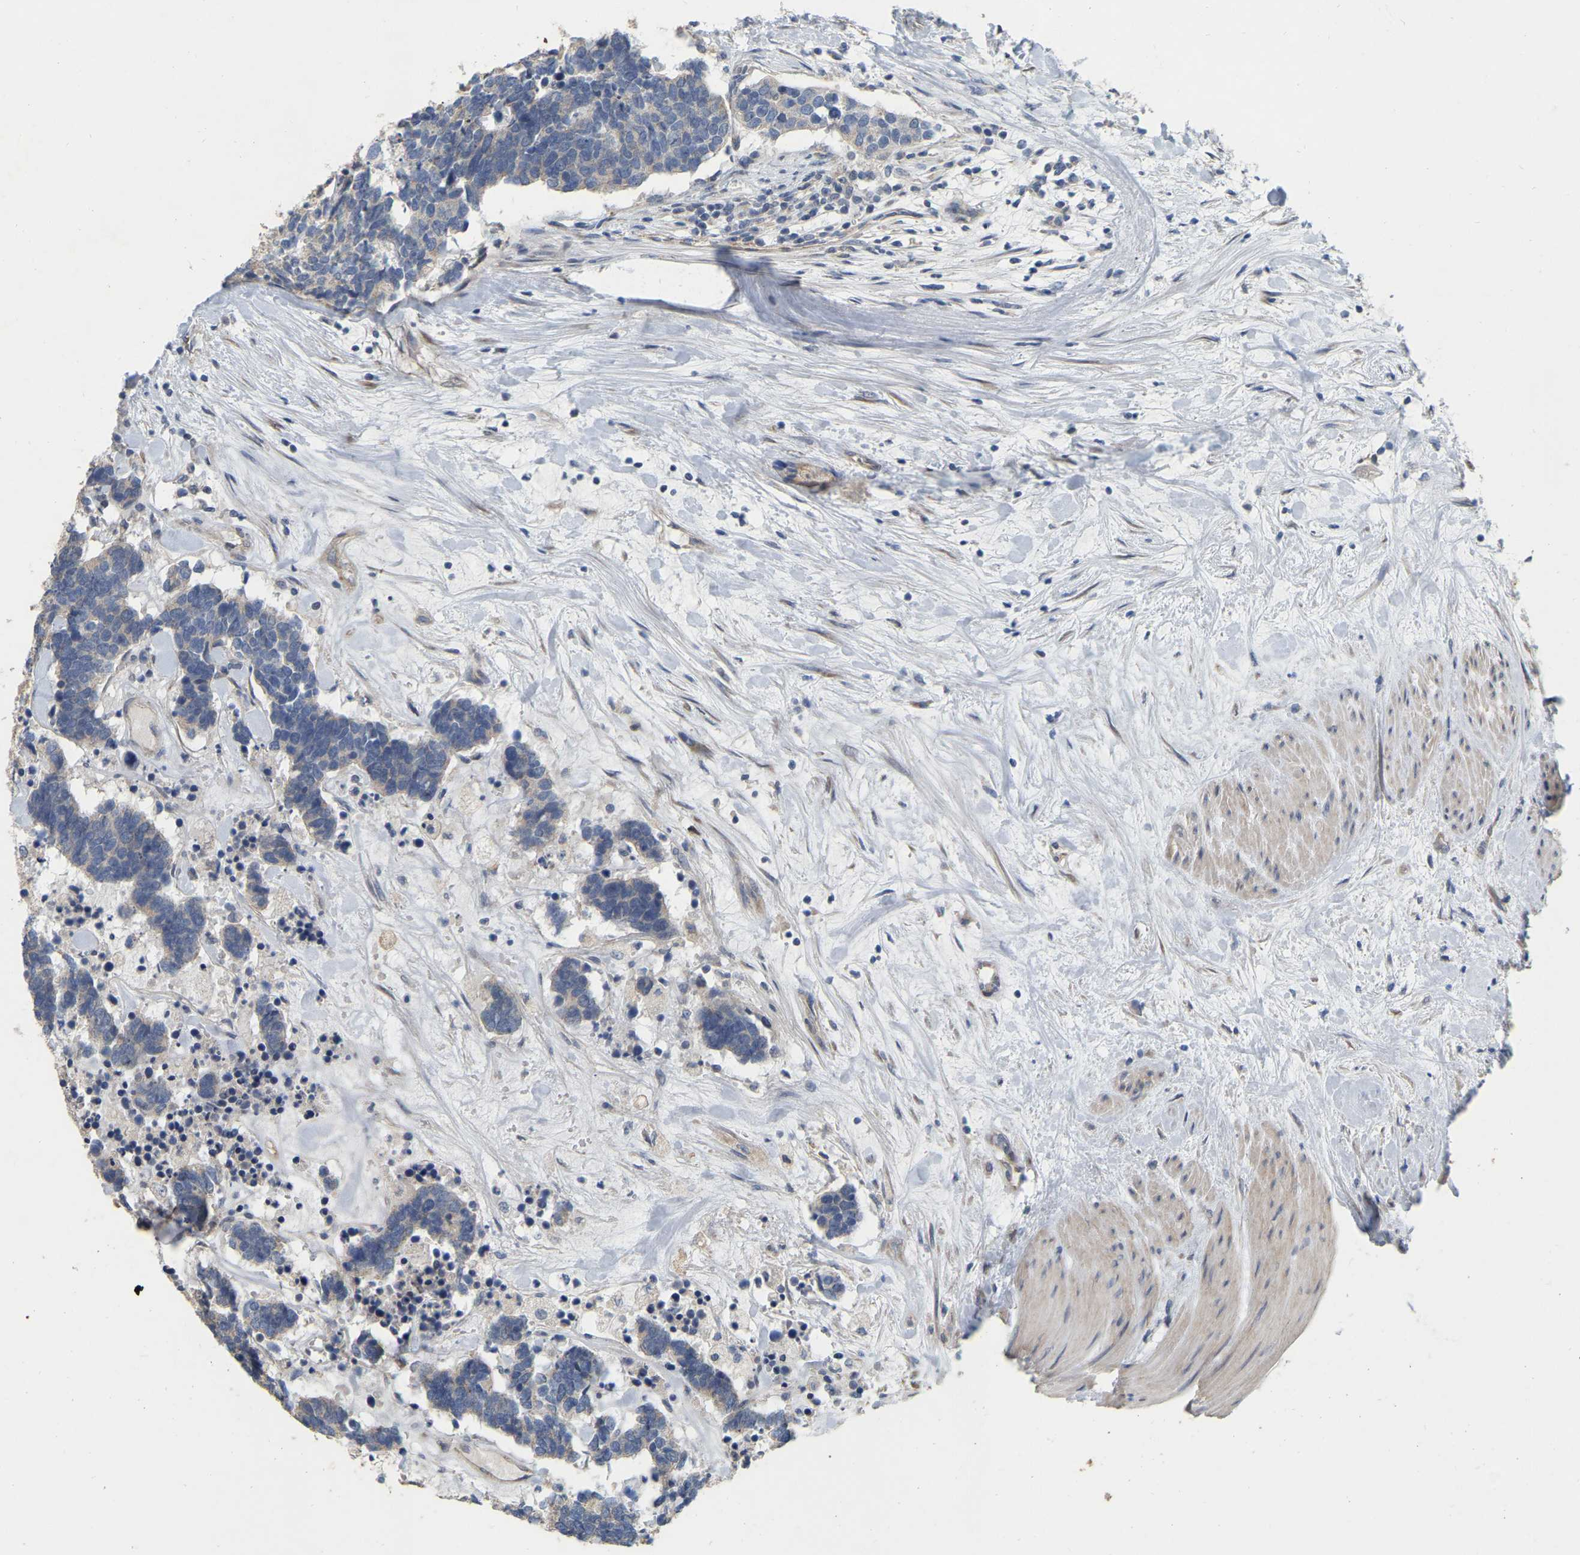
{"staining": {"intensity": "weak", "quantity": "25%-75%", "location": "cytoplasmic/membranous"}, "tissue": "carcinoid", "cell_type": "Tumor cells", "image_type": "cancer", "snomed": [{"axis": "morphology", "description": "Carcinoma, NOS"}, {"axis": "morphology", "description": "Carcinoid, malignant, NOS"}, {"axis": "topography", "description": "Urinary bladder"}], "caption": "IHC photomicrograph of neoplastic tissue: human carcinoid stained using immunohistochemistry exhibits low levels of weak protein expression localized specifically in the cytoplasmic/membranous of tumor cells, appearing as a cytoplasmic/membranous brown color.", "gene": "SSH1", "patient": {"sex": "male", "age": 57}}